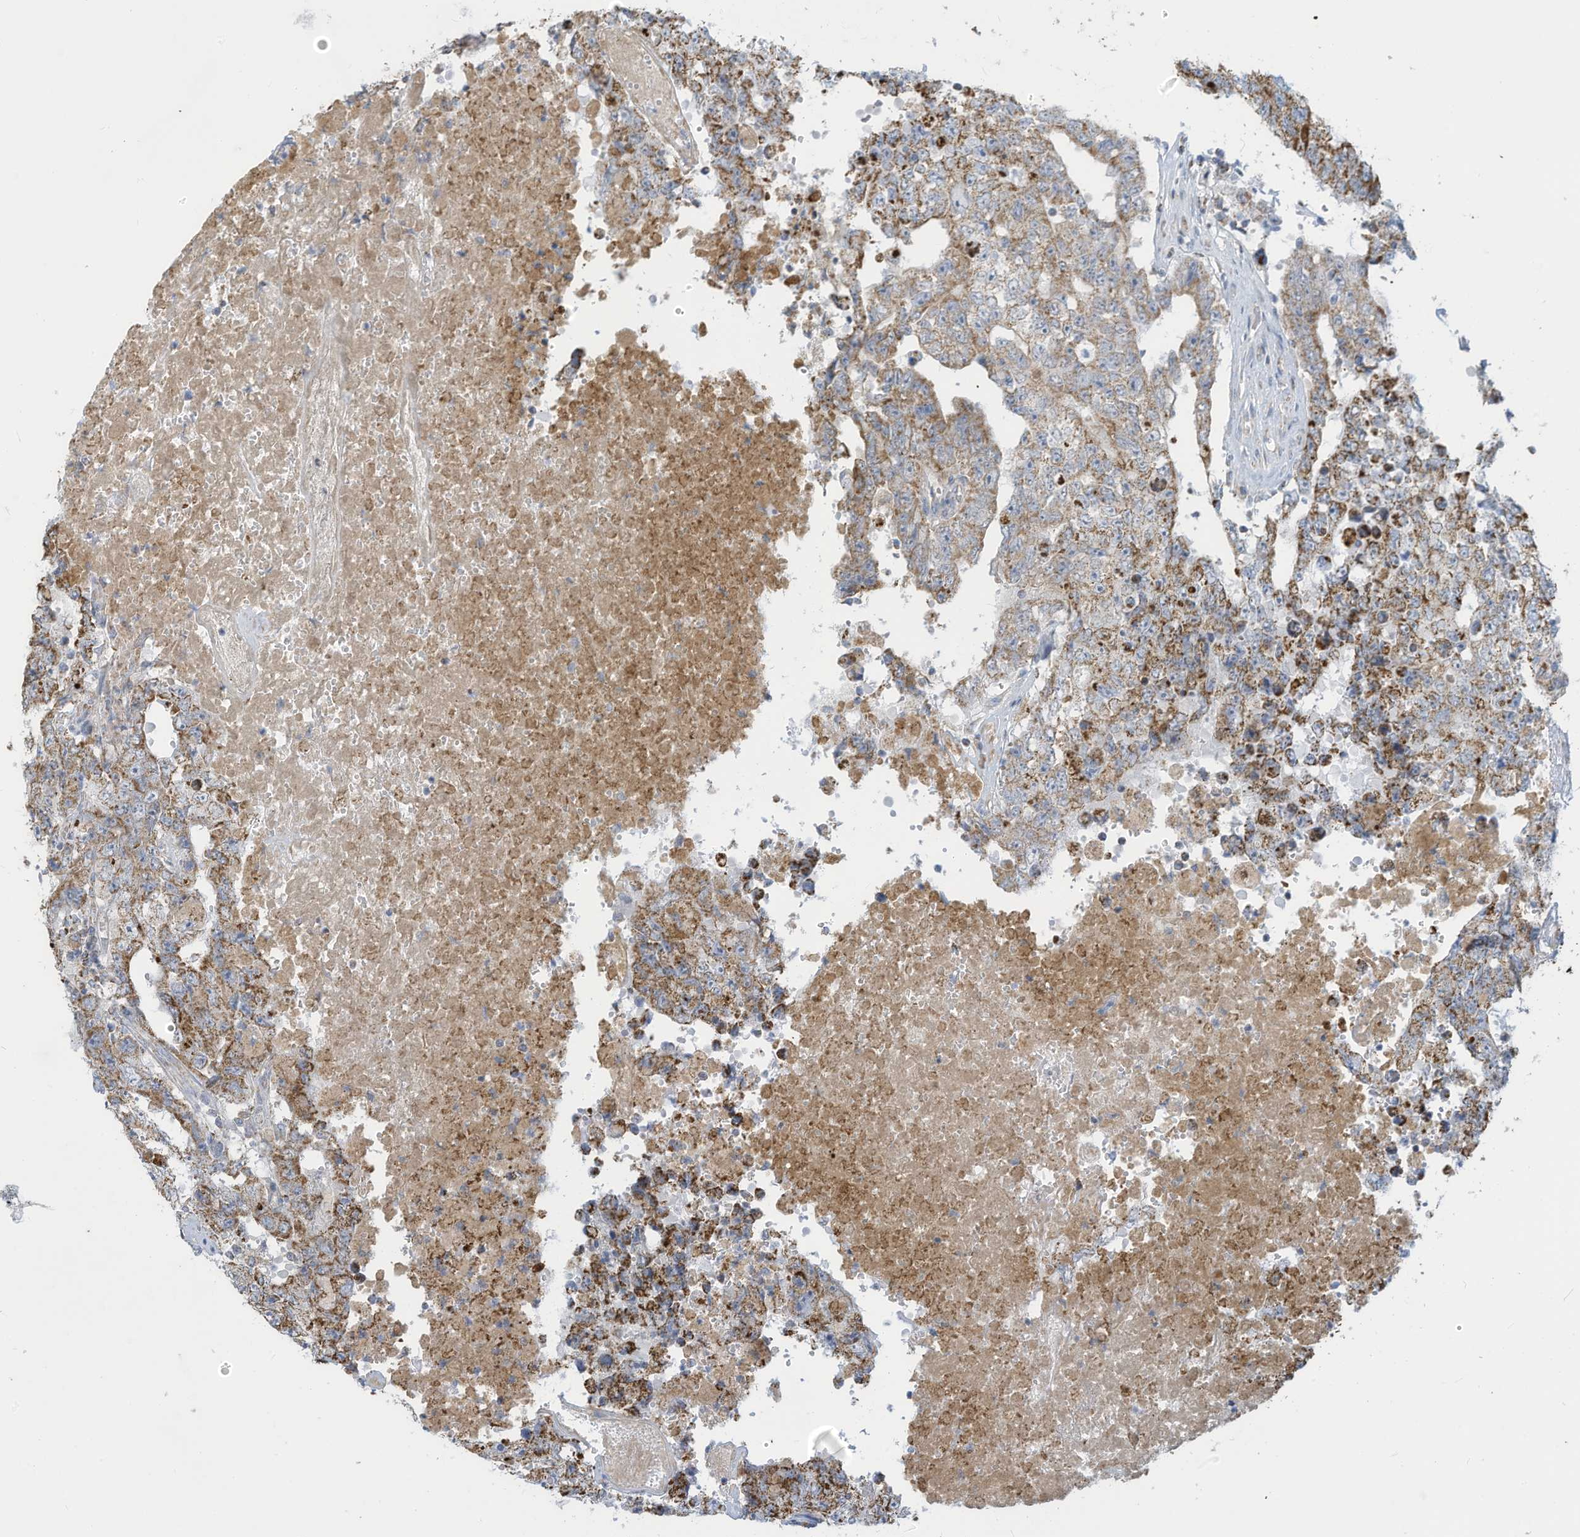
{"staining": {"intensity": "moderate", "quantity": "25%-75%", "location": "cytoplasmic/membranous"}, "tissue": "testis cancer", "cell_type": "Tumor cells", "image_type": "cancer", "snomed": [{"axis": "morphology", "description": "Carcinoma, Embryonal, NOS"}, {"axis": "topography", "description": "Testis"}], "caption": "There is medium levels of moderate cytoplasmic/membranous staining in tumor cells of testis cancer, as demonstrated by immunohistochemical staining (brown color).", "gene": "NLN", "patient": {"sex": "male", "age": 26}}